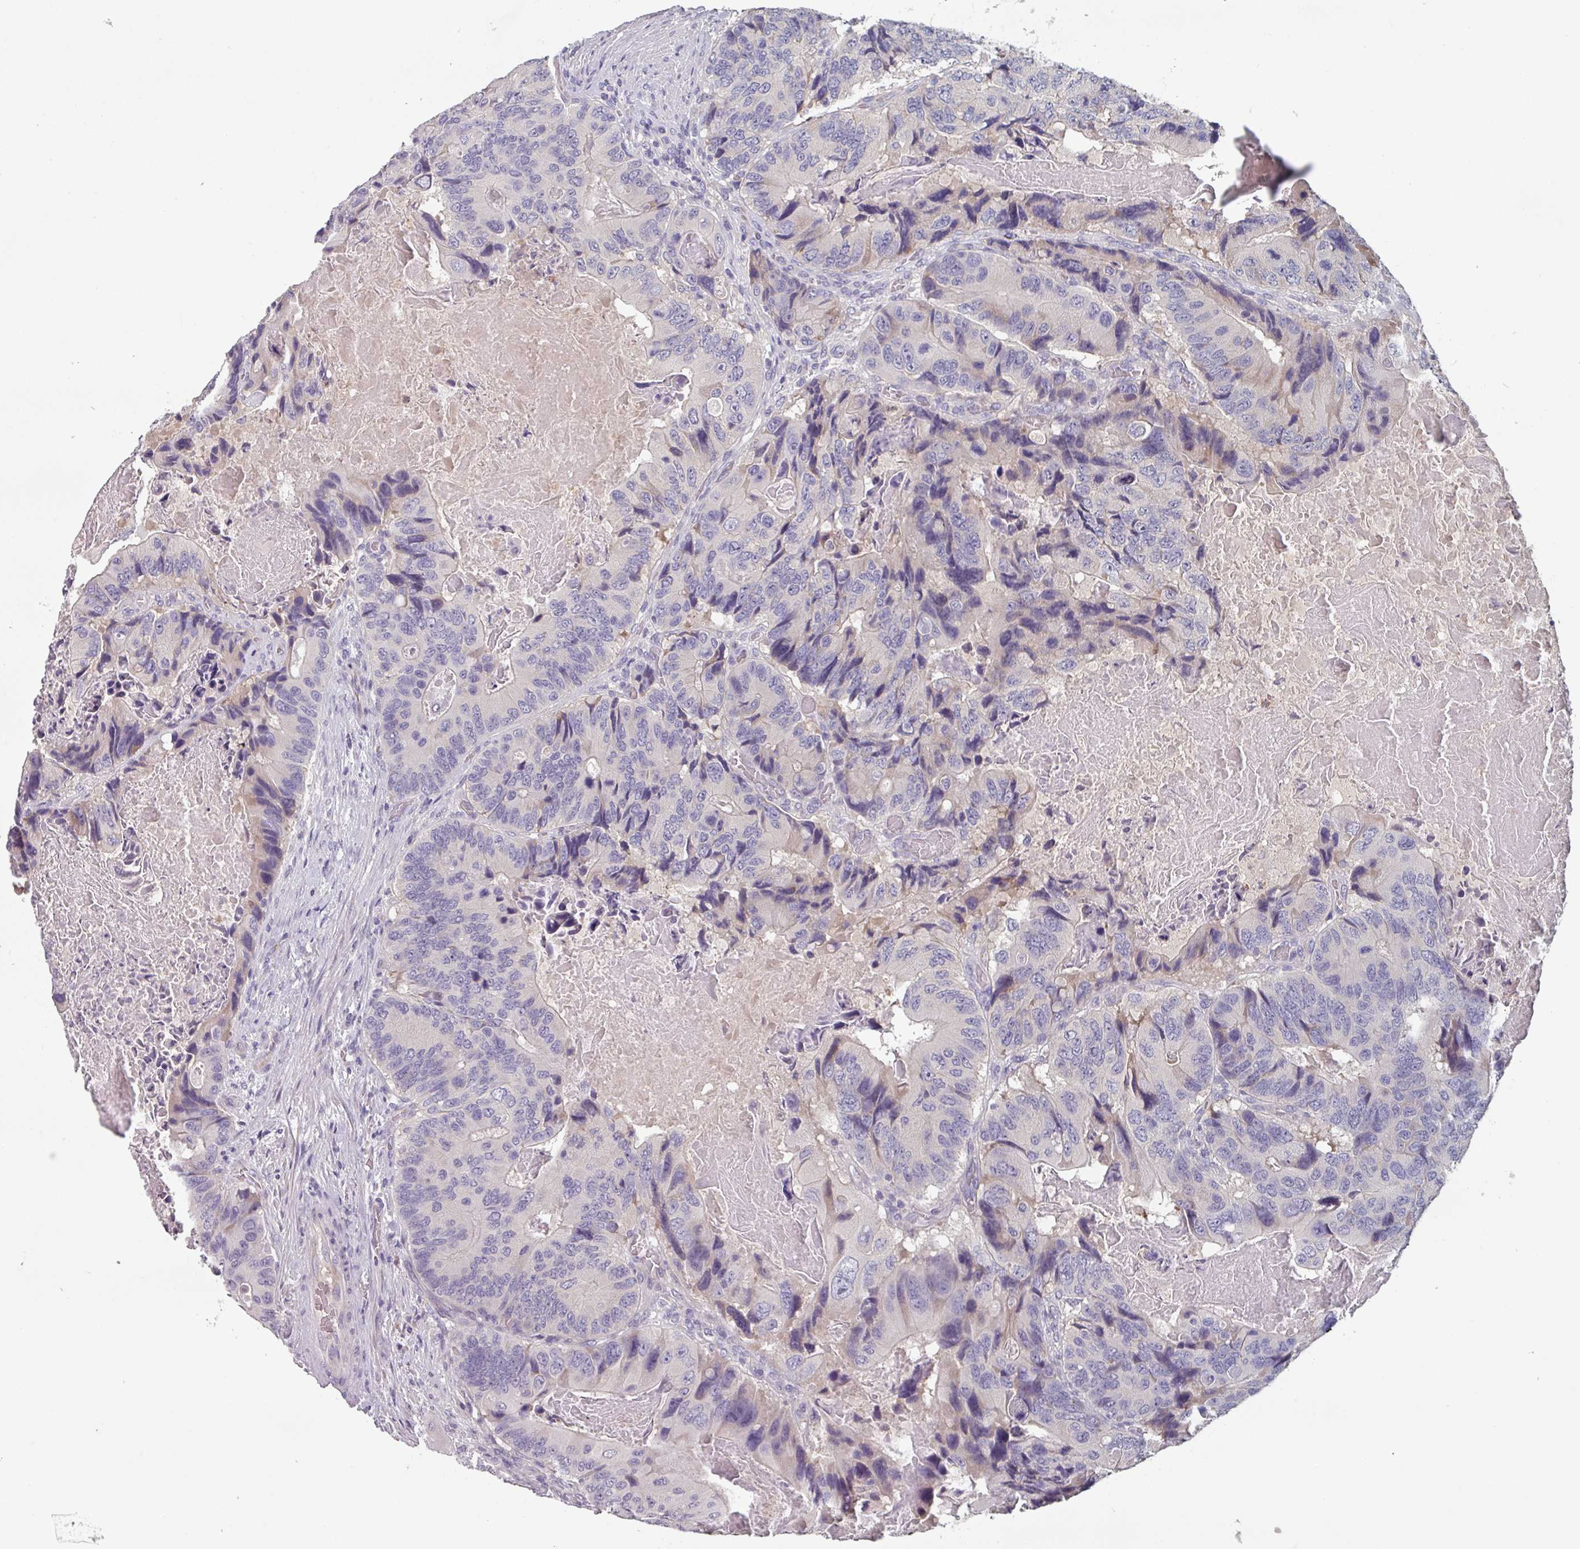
{"staining": {"intensity": "negative", "quantity": "none", "location": "none"}, "tissue": "colorectal cancer", "cell_type": "Tumor cells", "image_type": "cancer", "snomed": [{"axis": "morphology", "description": "Adenocarcinoma, NOS"}, {"axis": "topography", "description": "Colon"}], "caption": "An immunohistochemistry micrograph of colorectal cancer (adenocarcinoma) is shown. There is no staining in tumor cells of colorectal cancer (adenocarcinoma). The staining is performed using DAB brown chromogen with nuclei counter-stained in using hematoxylin.", "gene": "PRAMEF8", "patient": {"sex": "male", "age": 84}}